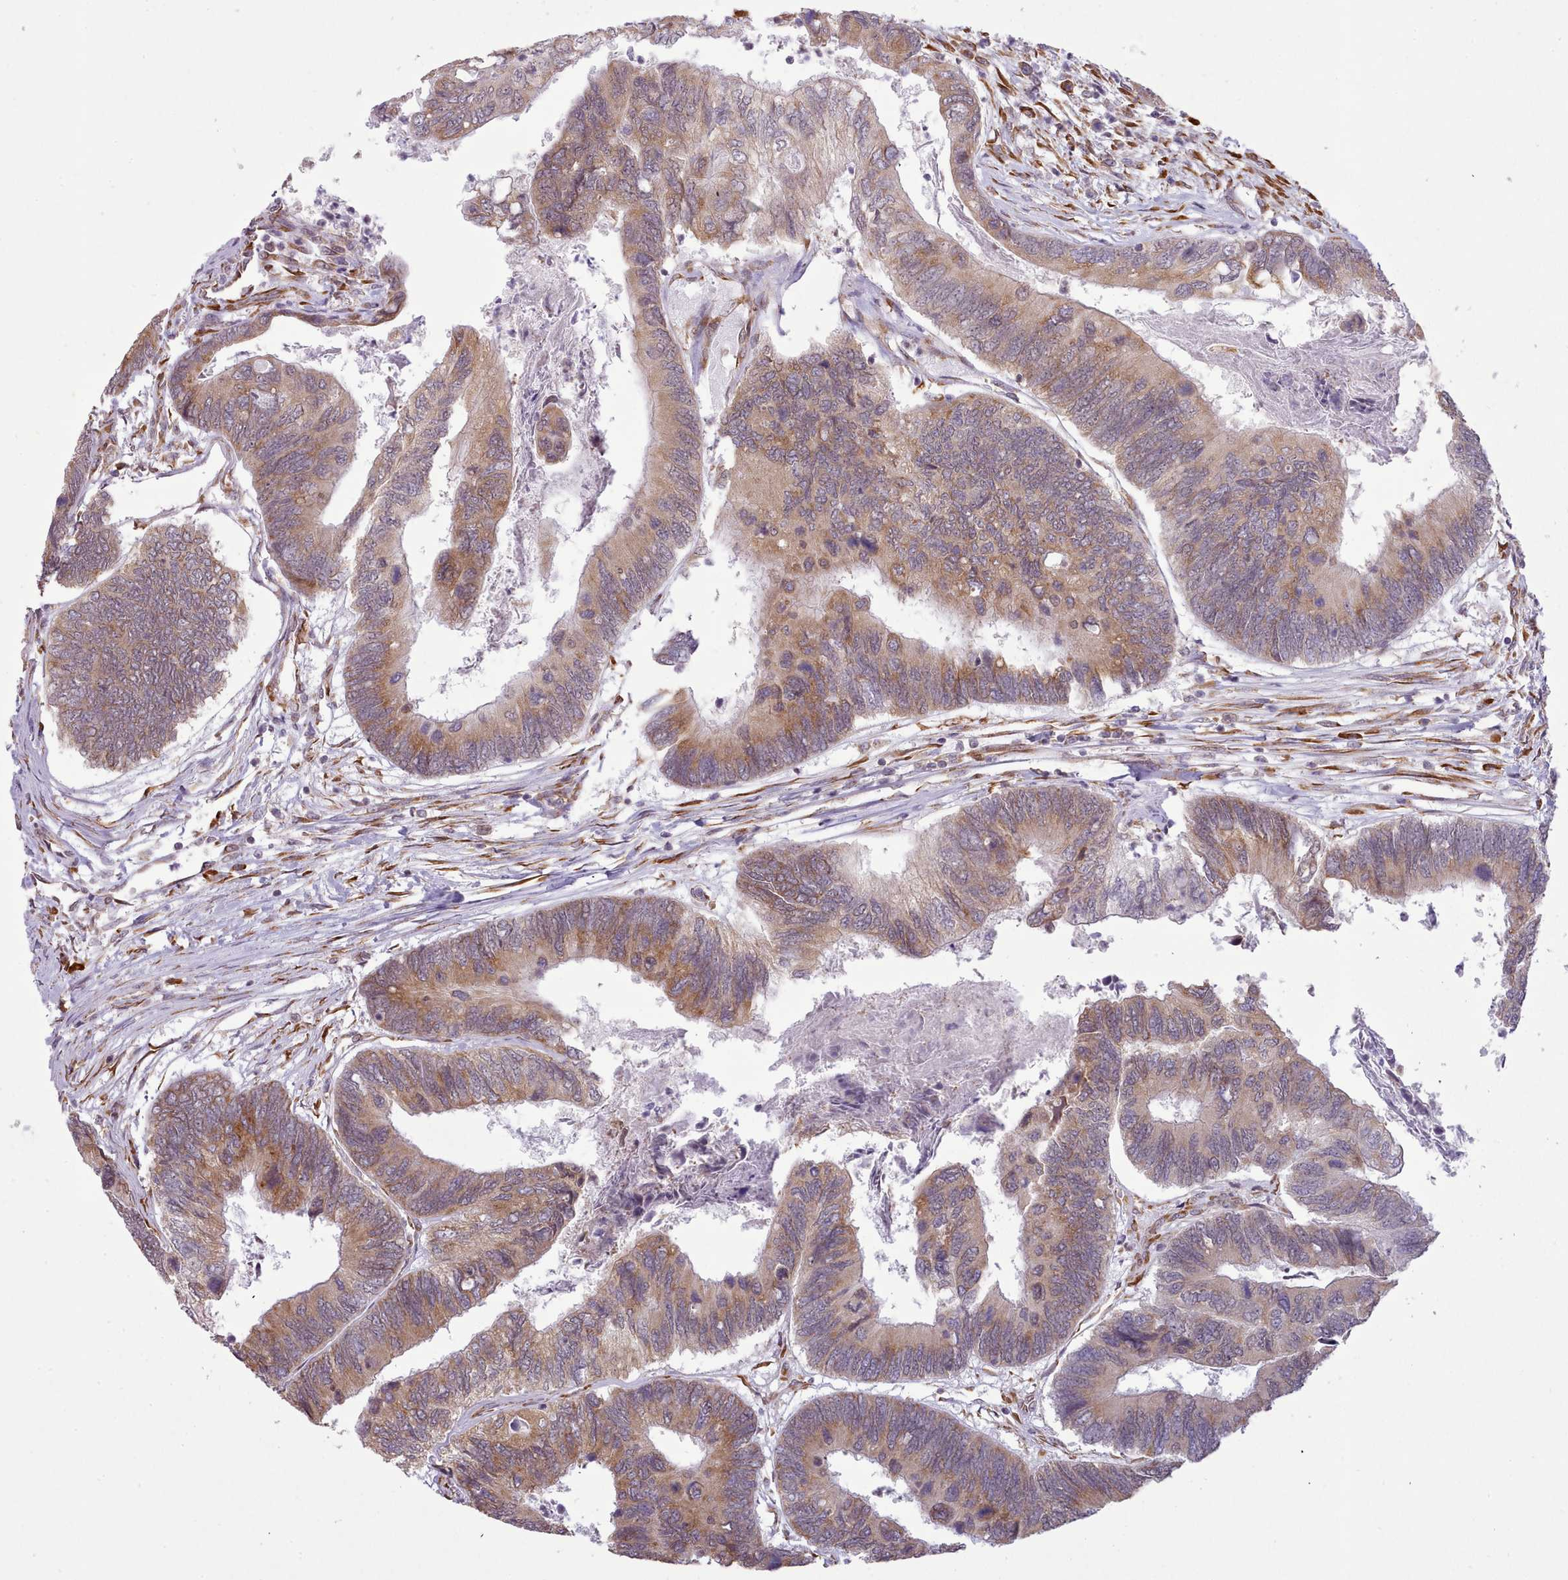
{"staining": {"intensity": "moderate", "quantity": ">75%", "location": "cytoplasmic/membranous"}, "tissue": "colorectal cancer", "cell_type": "Tumor cells", "image_type": "cancer", "snomed": [{"axis": "morphology", "description": "Adenocarcinoma, NOS"}, {"axis": "topography", "description": "Colon"}], "caption": "A micrograph showing moderate cytoplasmic/membranous expression in approximately >75% of tumor cells in colorectal adenocarcinoma, as visualized by brown immunohistochemical staining.", "gene": "SEC61B", "patient": {"sex": "female", "age": 67}}